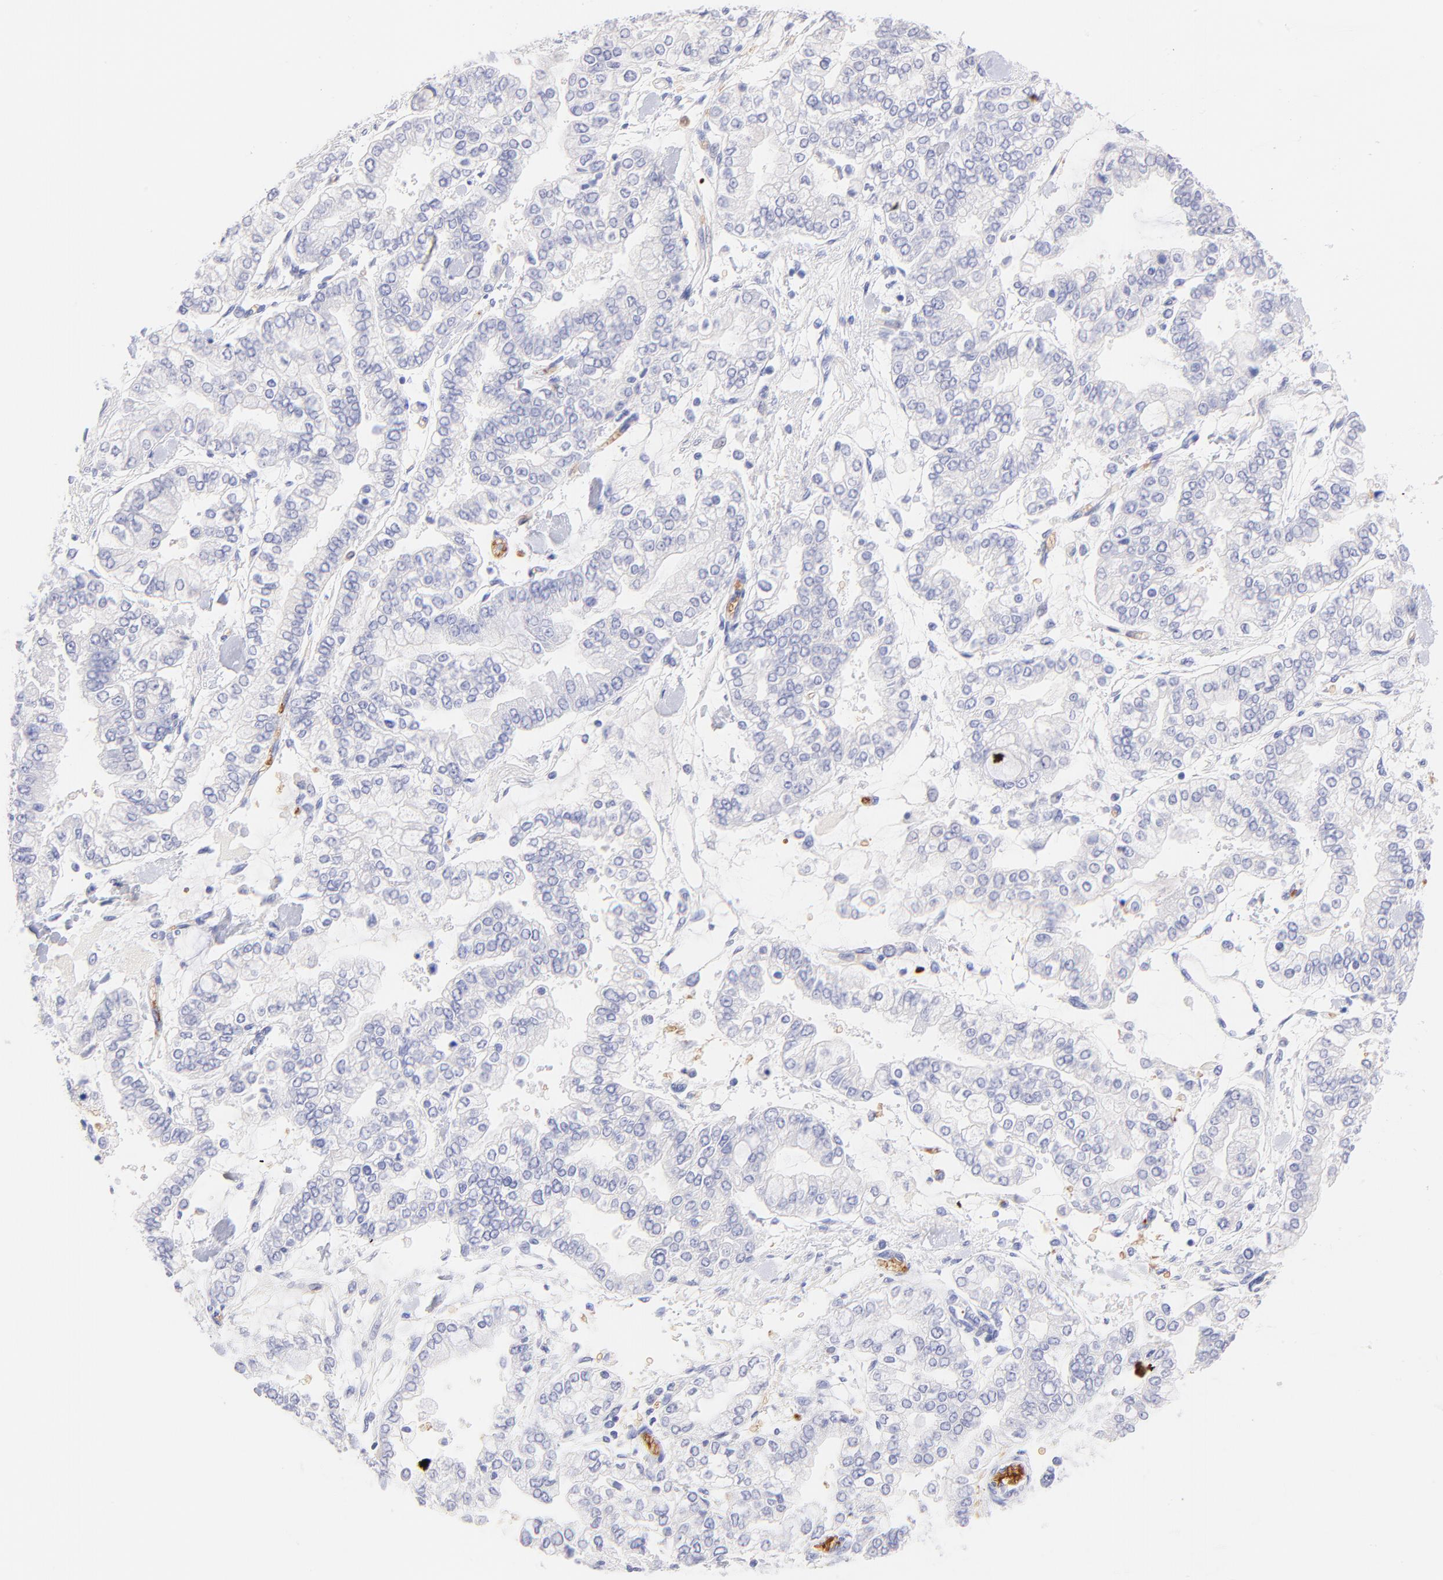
{"staining": {"intensity": "negative", "quantity": "none", "location": "none"}, "tissue": "stomach cancer", "cell_type": "Tumor cells", "image_type": "cancer", "snomed": [{"axis": "morphology", "description": "Normal tissue, NOS"}, {"axis": "morphology", "description": "Adenocarcinoma, NOS"}, {"axis": "topography", "description": "Stomach, upper"}, {"axis": "topography", "description": "Stomach"}], "caption": "IHC of human stomach cancer demonstrates no expression in tumor cells. Nuclei are stained in blue.", "gene": "FRMPD3", "patient": {"sex": "male", "age": 76}}